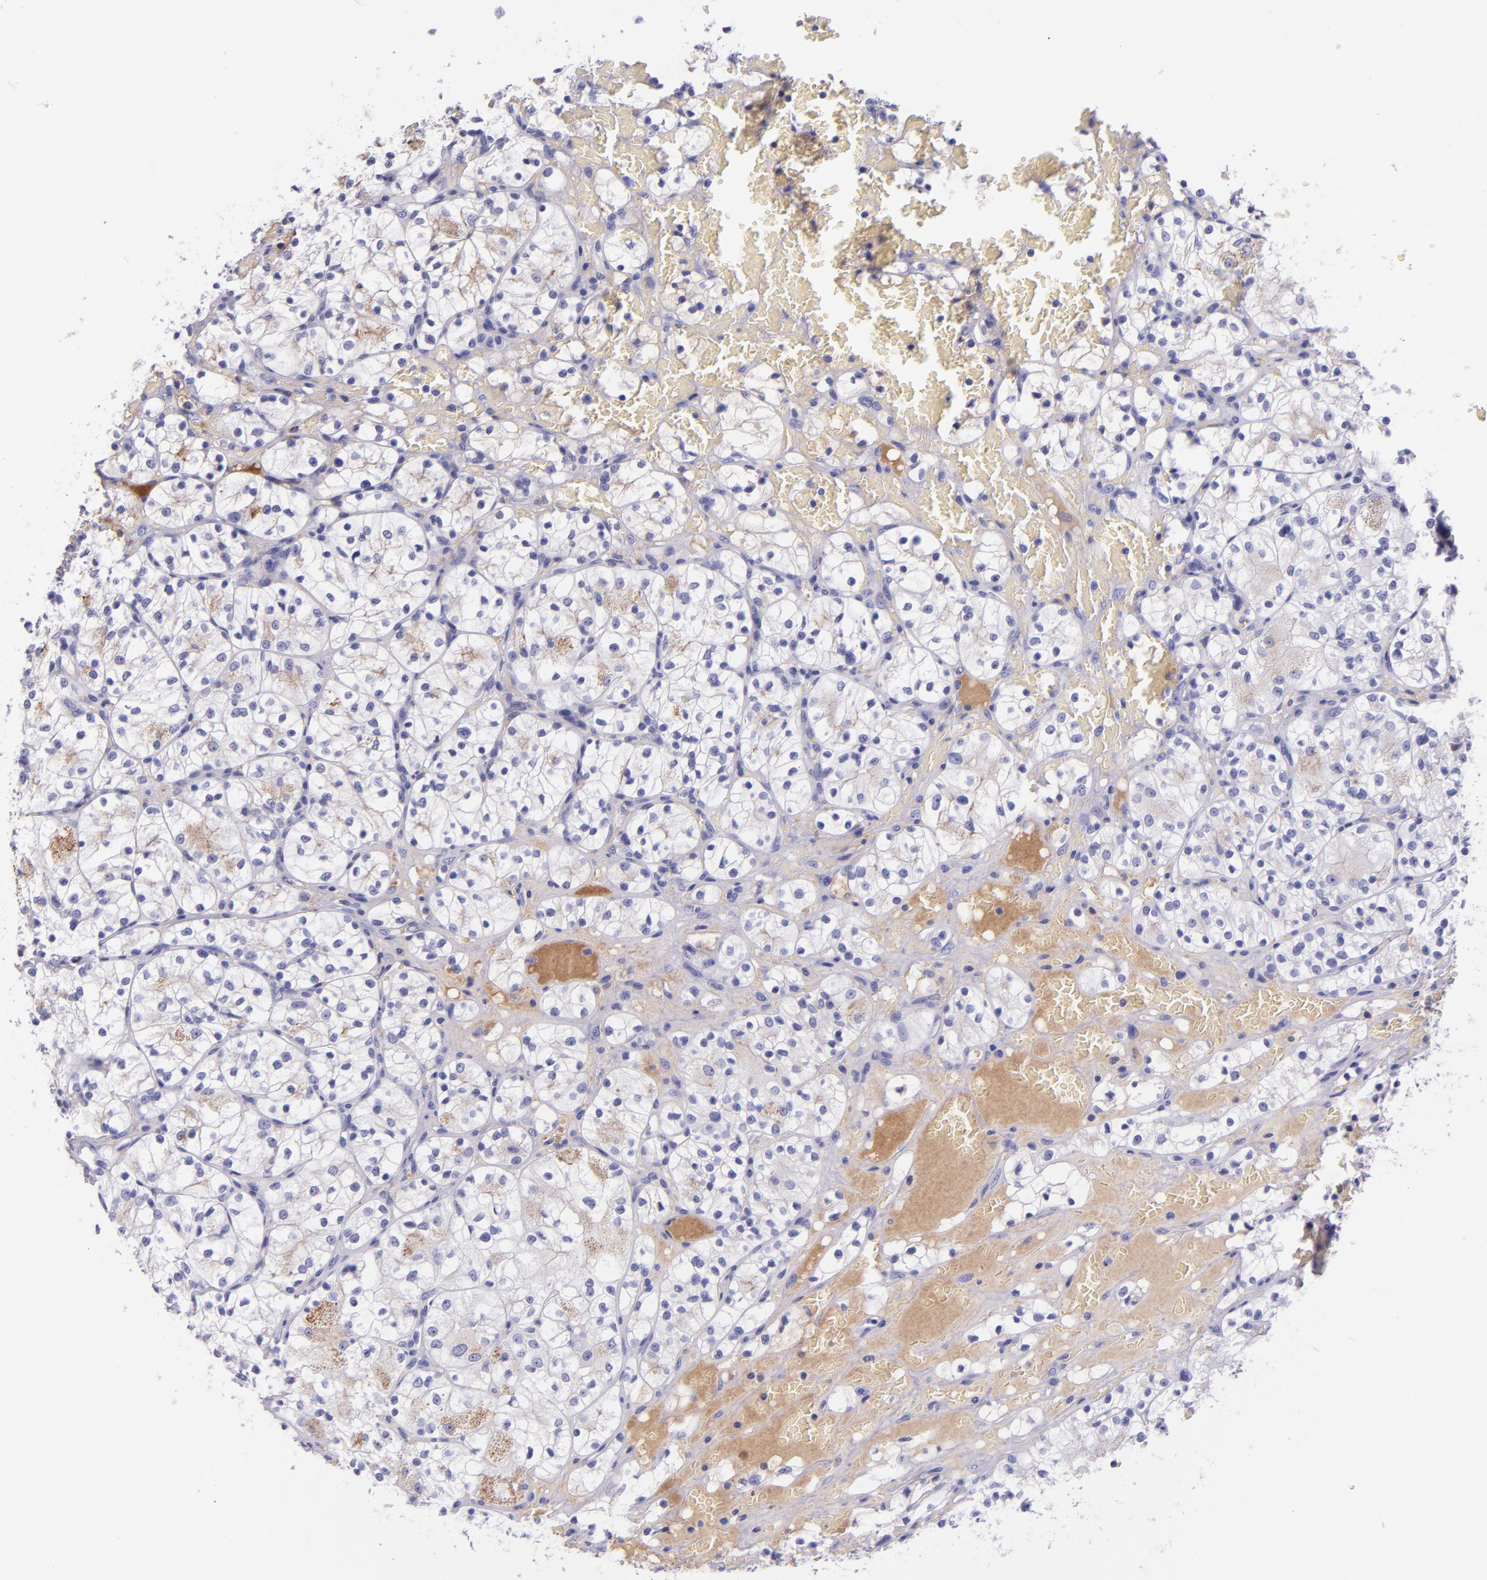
{"staining": {"intensity": "negative", "quantity": "none", "location": "none"}, "tissue": "renal cancer", "cell_type": "Tumor cells", "image_type": "cancer", "snomed": [{"axis": "morphology", "description": "Adenocarcinoma, NOS"}, {"axis": "topography", "description": "Kidney"}], "caption": "Renal cancer was stained to show a protein in brown. There is no significant expression in tumor cells. The staining is performed using DAB brown chromogen with nuclei counter-stained in using hematoxylin.", "gene": "KNG1", "patient": {"sex": "female", "age": 60}}